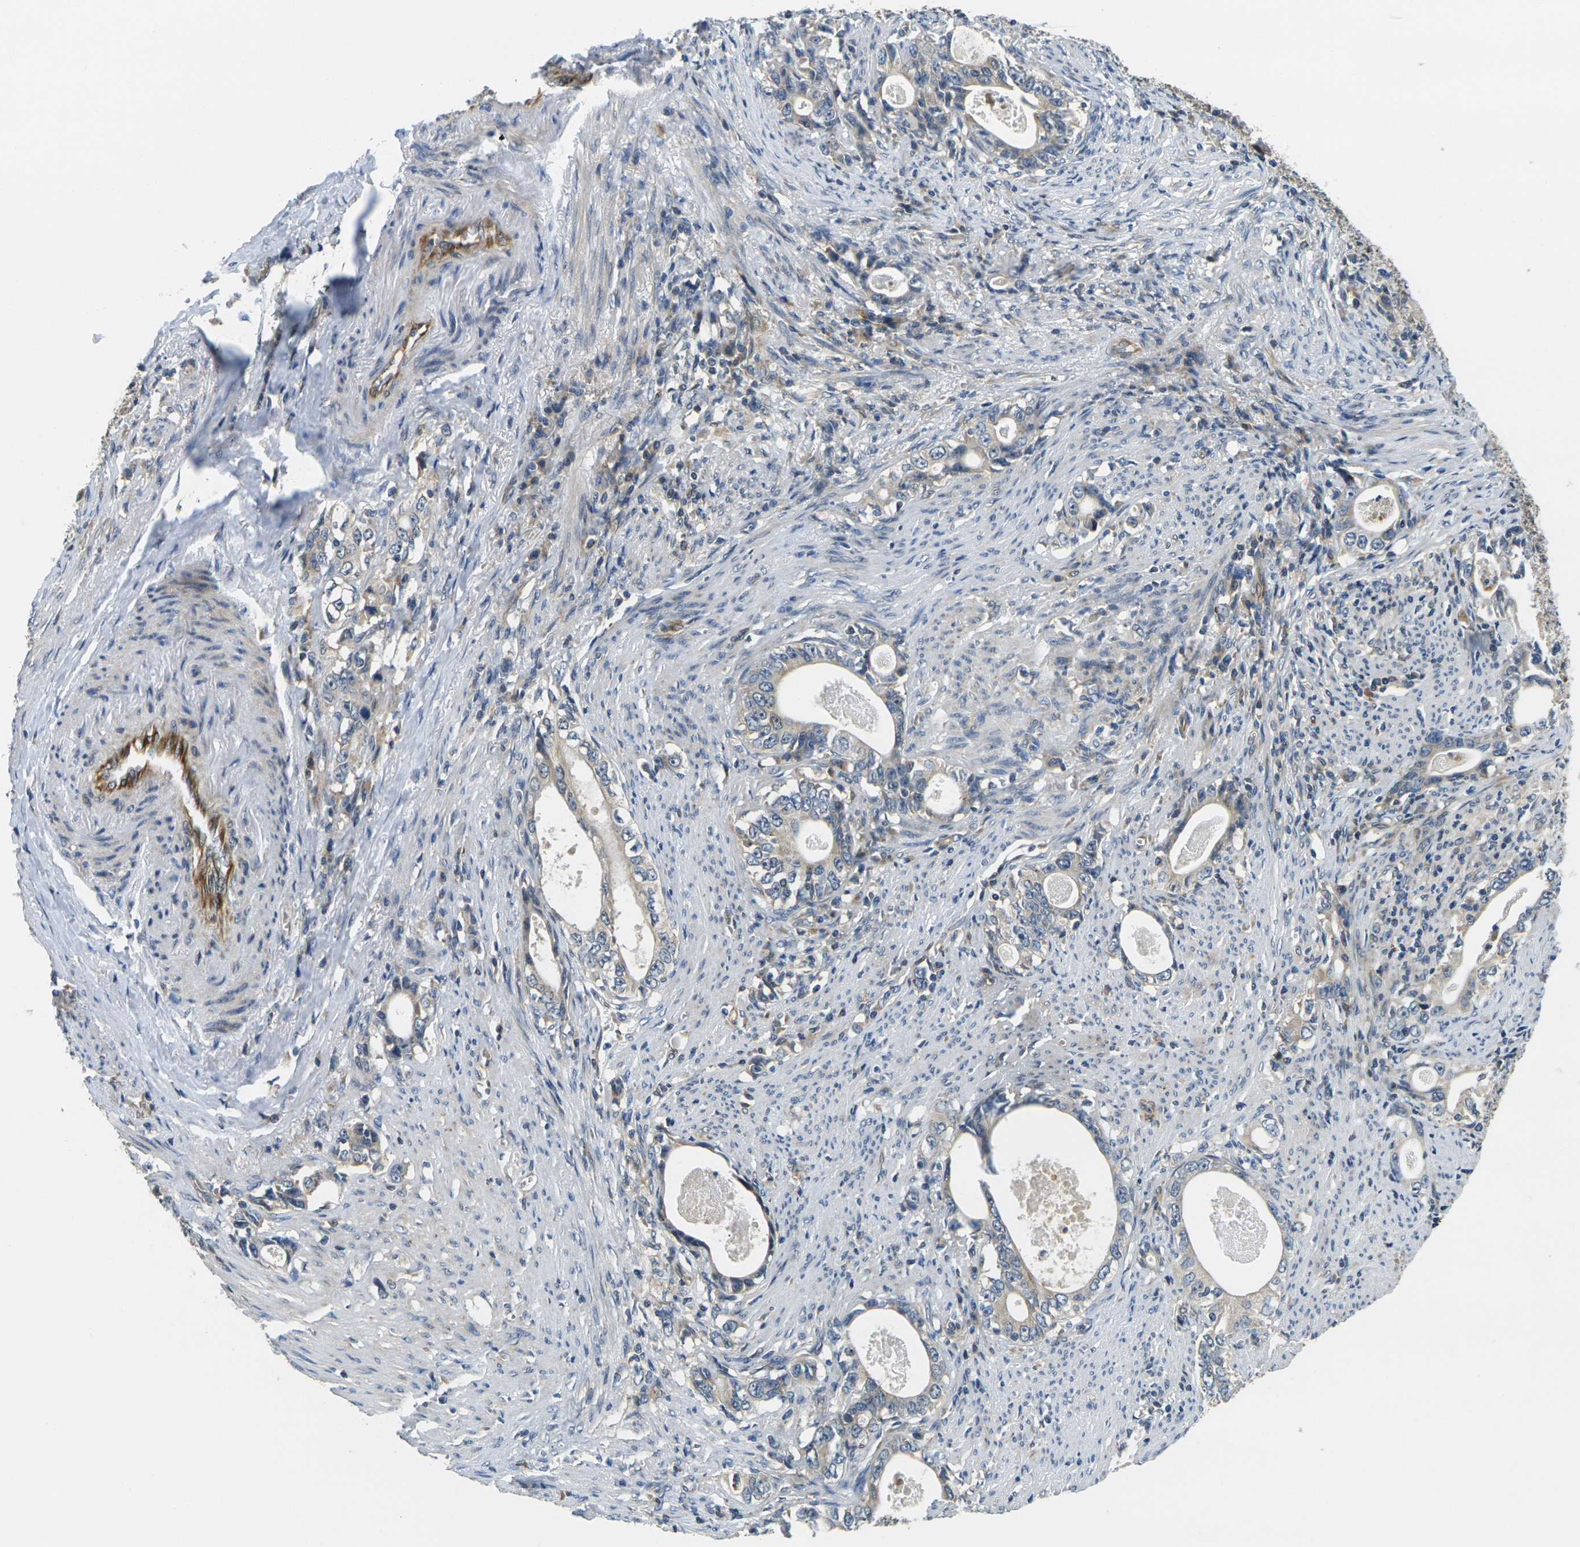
{"staining": {"intensity": "negative", "quantity": "none", "location": "none"}, "tissue": "stomach cancer", "cell_type": "Tumor cells", "image_type": "cancer", "snomed": [{"axis": "morphology", "description": "Adenocarcinoma, NOS"}, {"axis": "topography", "description": "Stomach, lower"}], "caption": "There is no significant staining in tumor cells of stomach adenocarcinoma.", "gene": "MINAR2", "patient": {"sex": "female", "age": 72}}